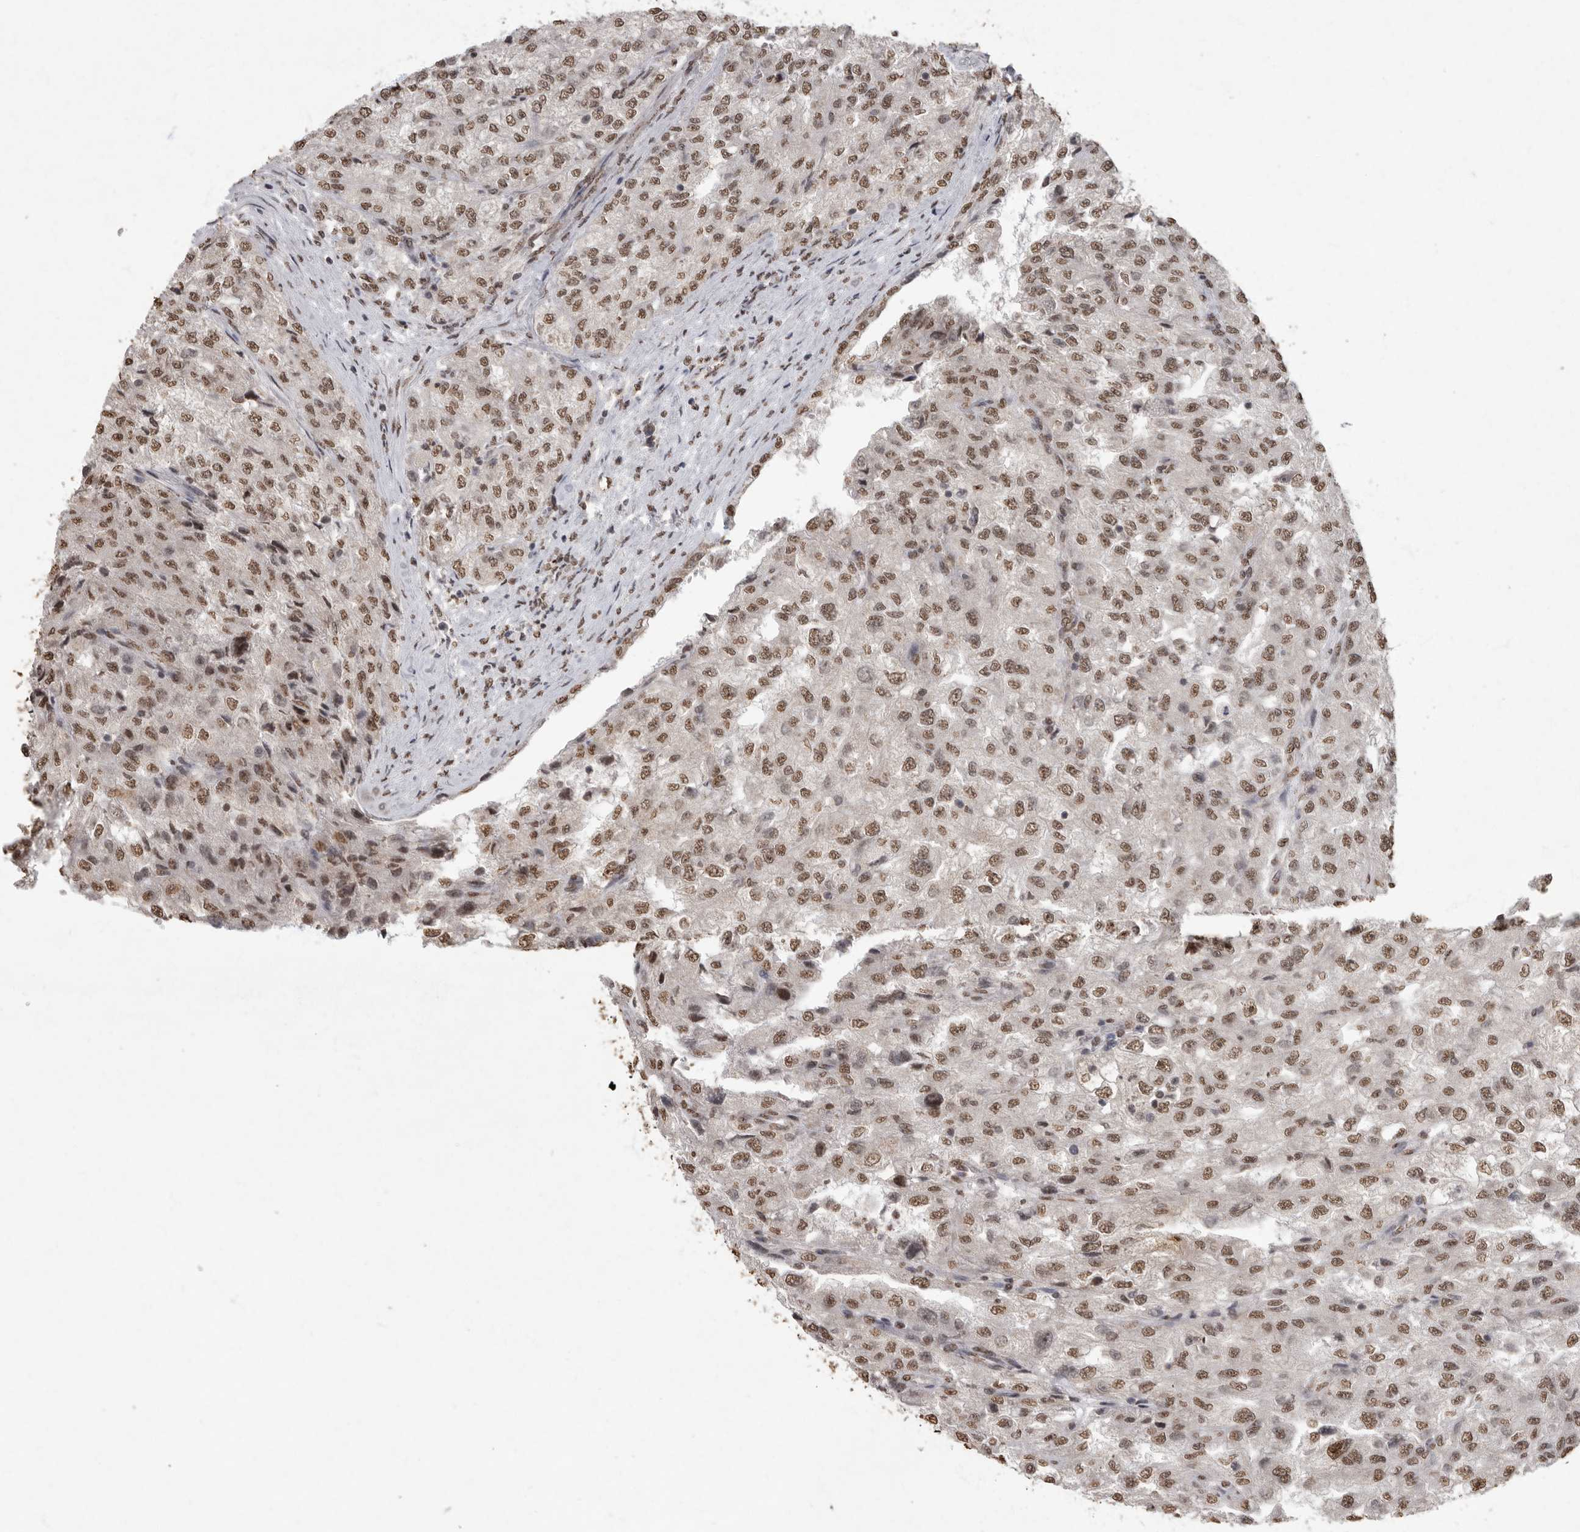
{"staining": {"intensity": "moderate", "quantity": ">75%", "location": "nuclear"}, "tissue": "renal cancer", "cell_type": "Tumor cells", "image_type": "cancer", "snomed": [{"axis": "morphology", "description": "Adenocarcinoma, NOS"}, {"axis": "topography", "description": "Kidney"}], "caption": "A medium amount of moderate nuclear expression is seen in approximately >75% of tumor cells in renal cancer tissue.", "gene": "NBL1", "patient": {"sex": "female", "age": 54}}